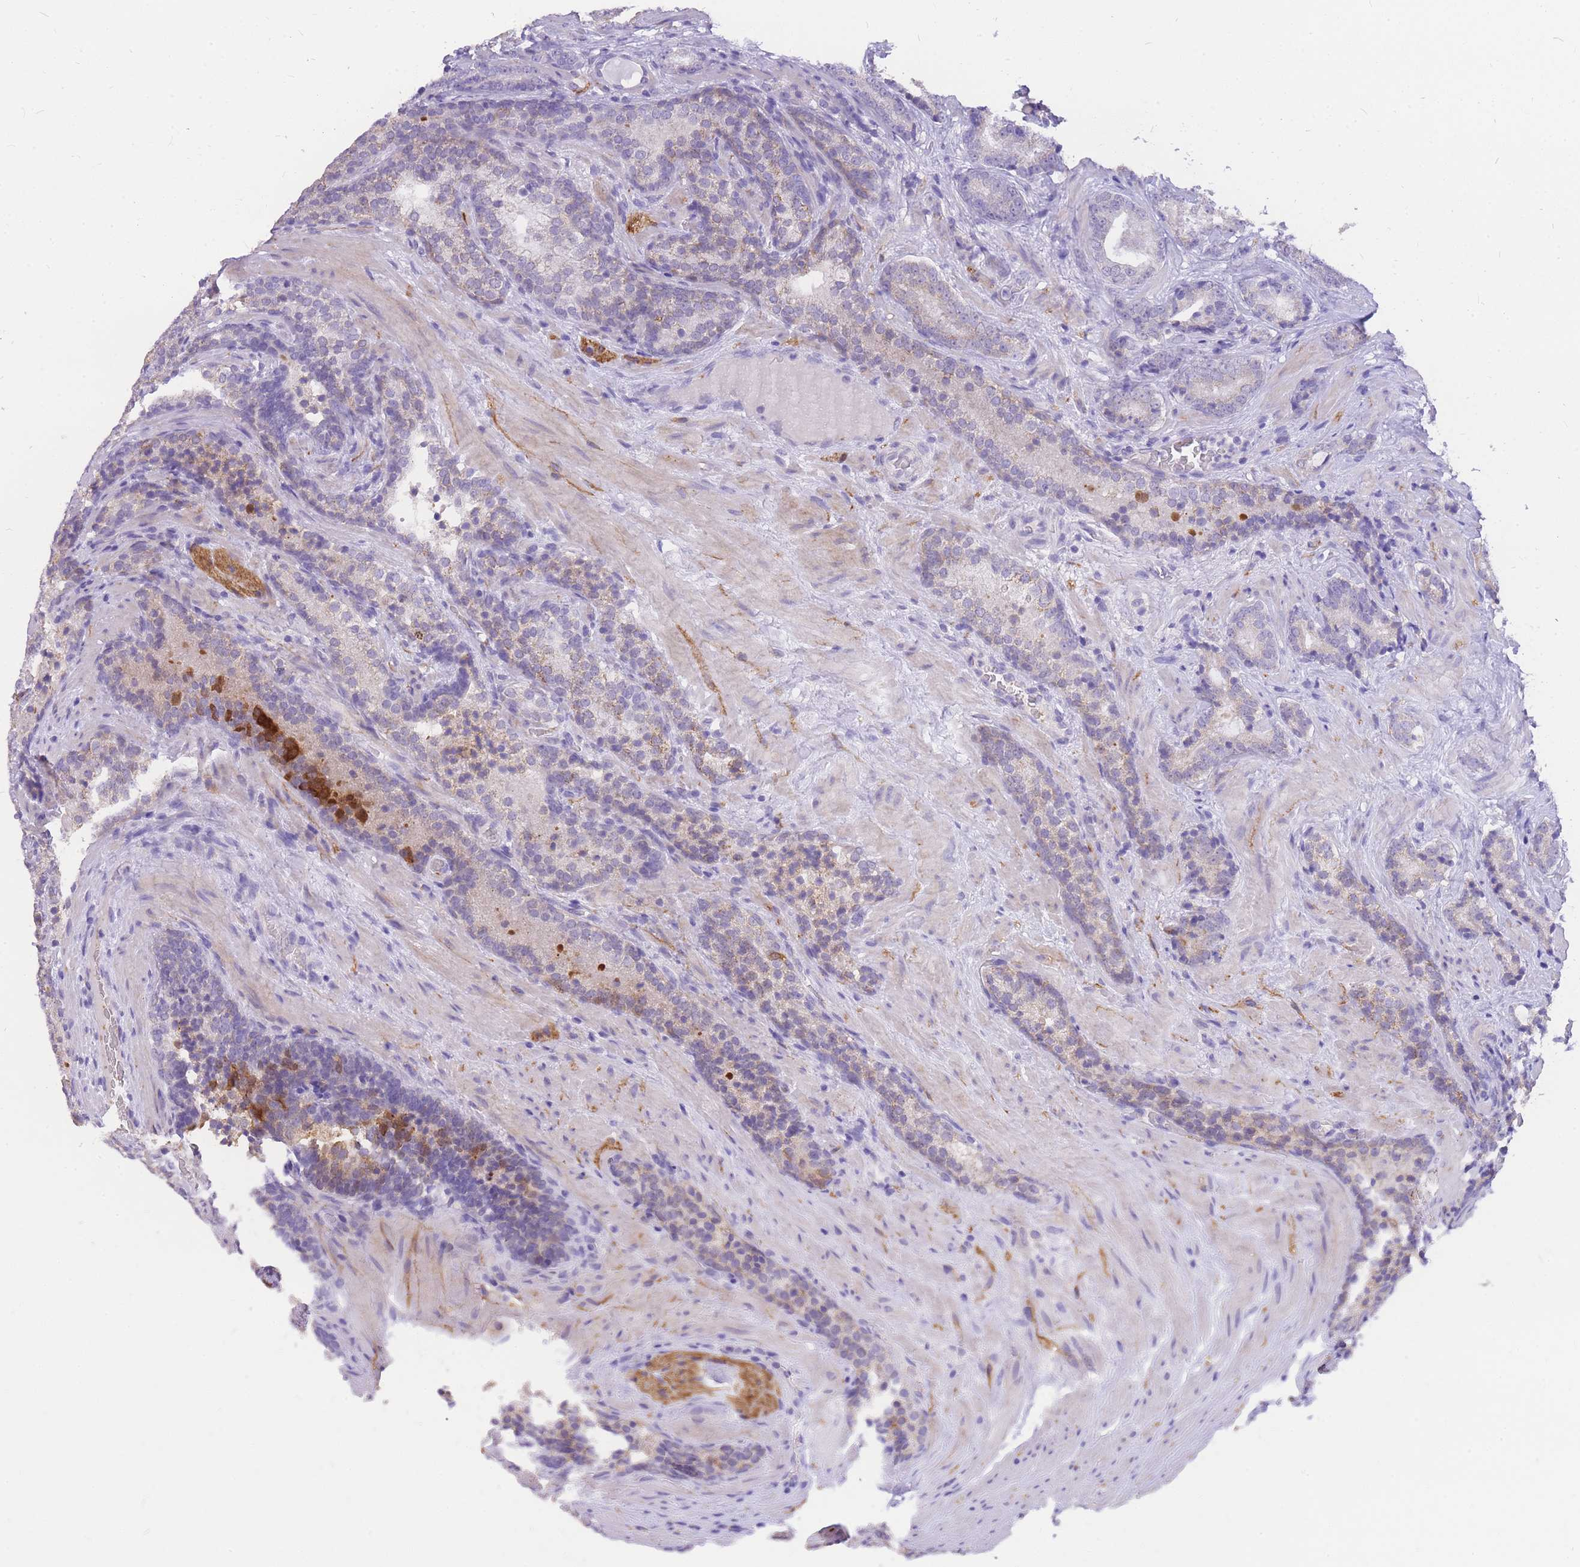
{"staining": {"intensity": "negative", "quantity": "none", "location": "none"}, "tissue": "prostate cancer", "cell_type": "Tumor cells", "image_type": "cancer", "snomed": [{"axis": "morphology", "description": "Adenocarcinoma, Low grade"}, {"axis": "topography", "description": "Prostate"}], "caption": "Micrograph shows no significant protein staining in tumor cells of adenocarcinoma (low-grade) (prostate). (Immunohistochemistry, brightfield microscopy, high magnification).", "gene": "C2orf88", "patient": {"sex": "male", "age": 58}}